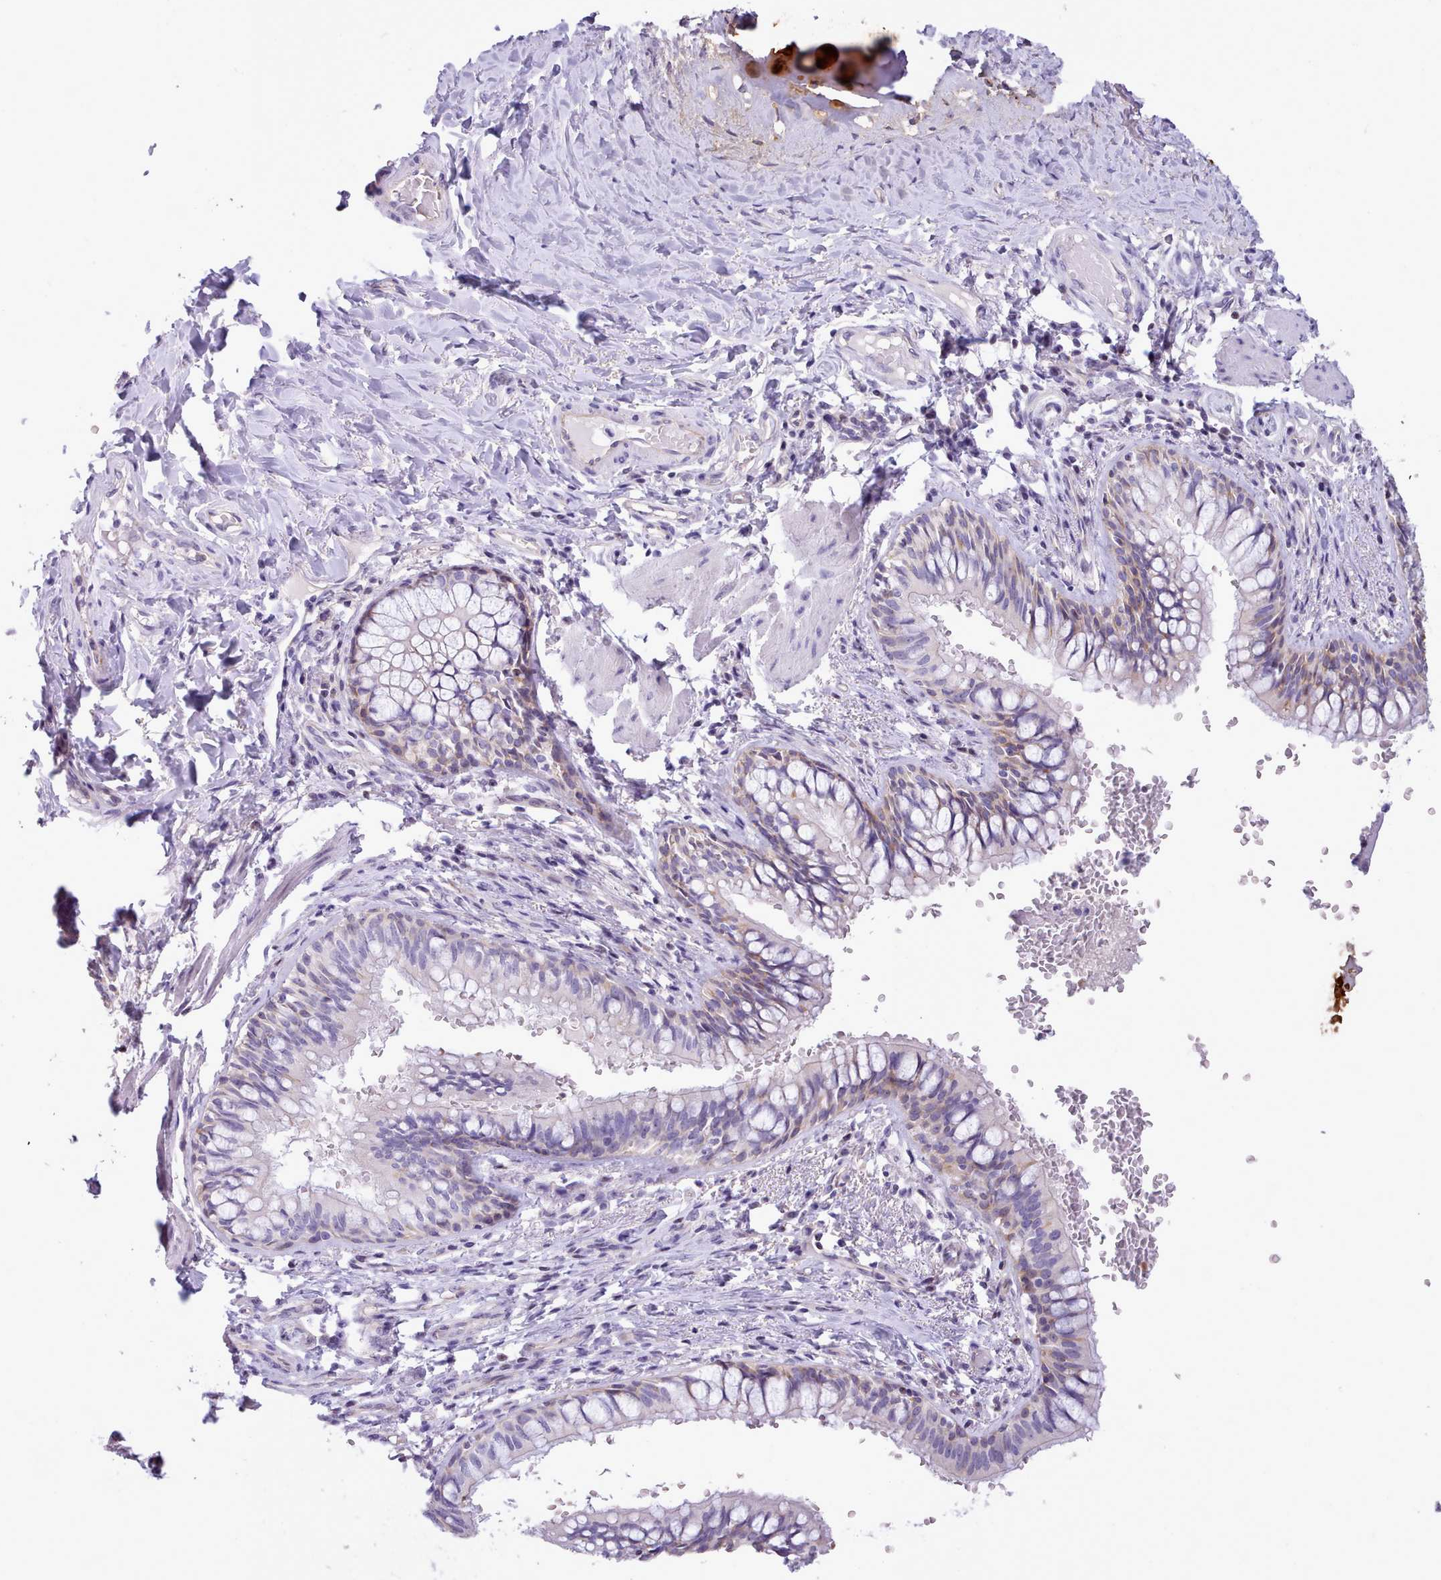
{"staining": {"intensity": "weak", "quantity": "25%-75%", "location": "cytoplasmic/membranous"}, "tissue": "bronchus", "cell_type": "Respiratory epithelial cells", "image_type": "normal", "snomed": [{"axis": "morphology", "description": "Normal tissue, NOS"}, {"axis": "topography", "description": "Cartilage tissue"}, {"axis": "topography", "description": "Bronchus"}], "caption": "Protein staining by IHC exhibits weak cytoplasmic/membranous expression in approximately 25%-75% of respiratory epithelial cells in normal bronchus.", "gene": "CYP2A13", "patient": {"sex": "female", "age": 36}}